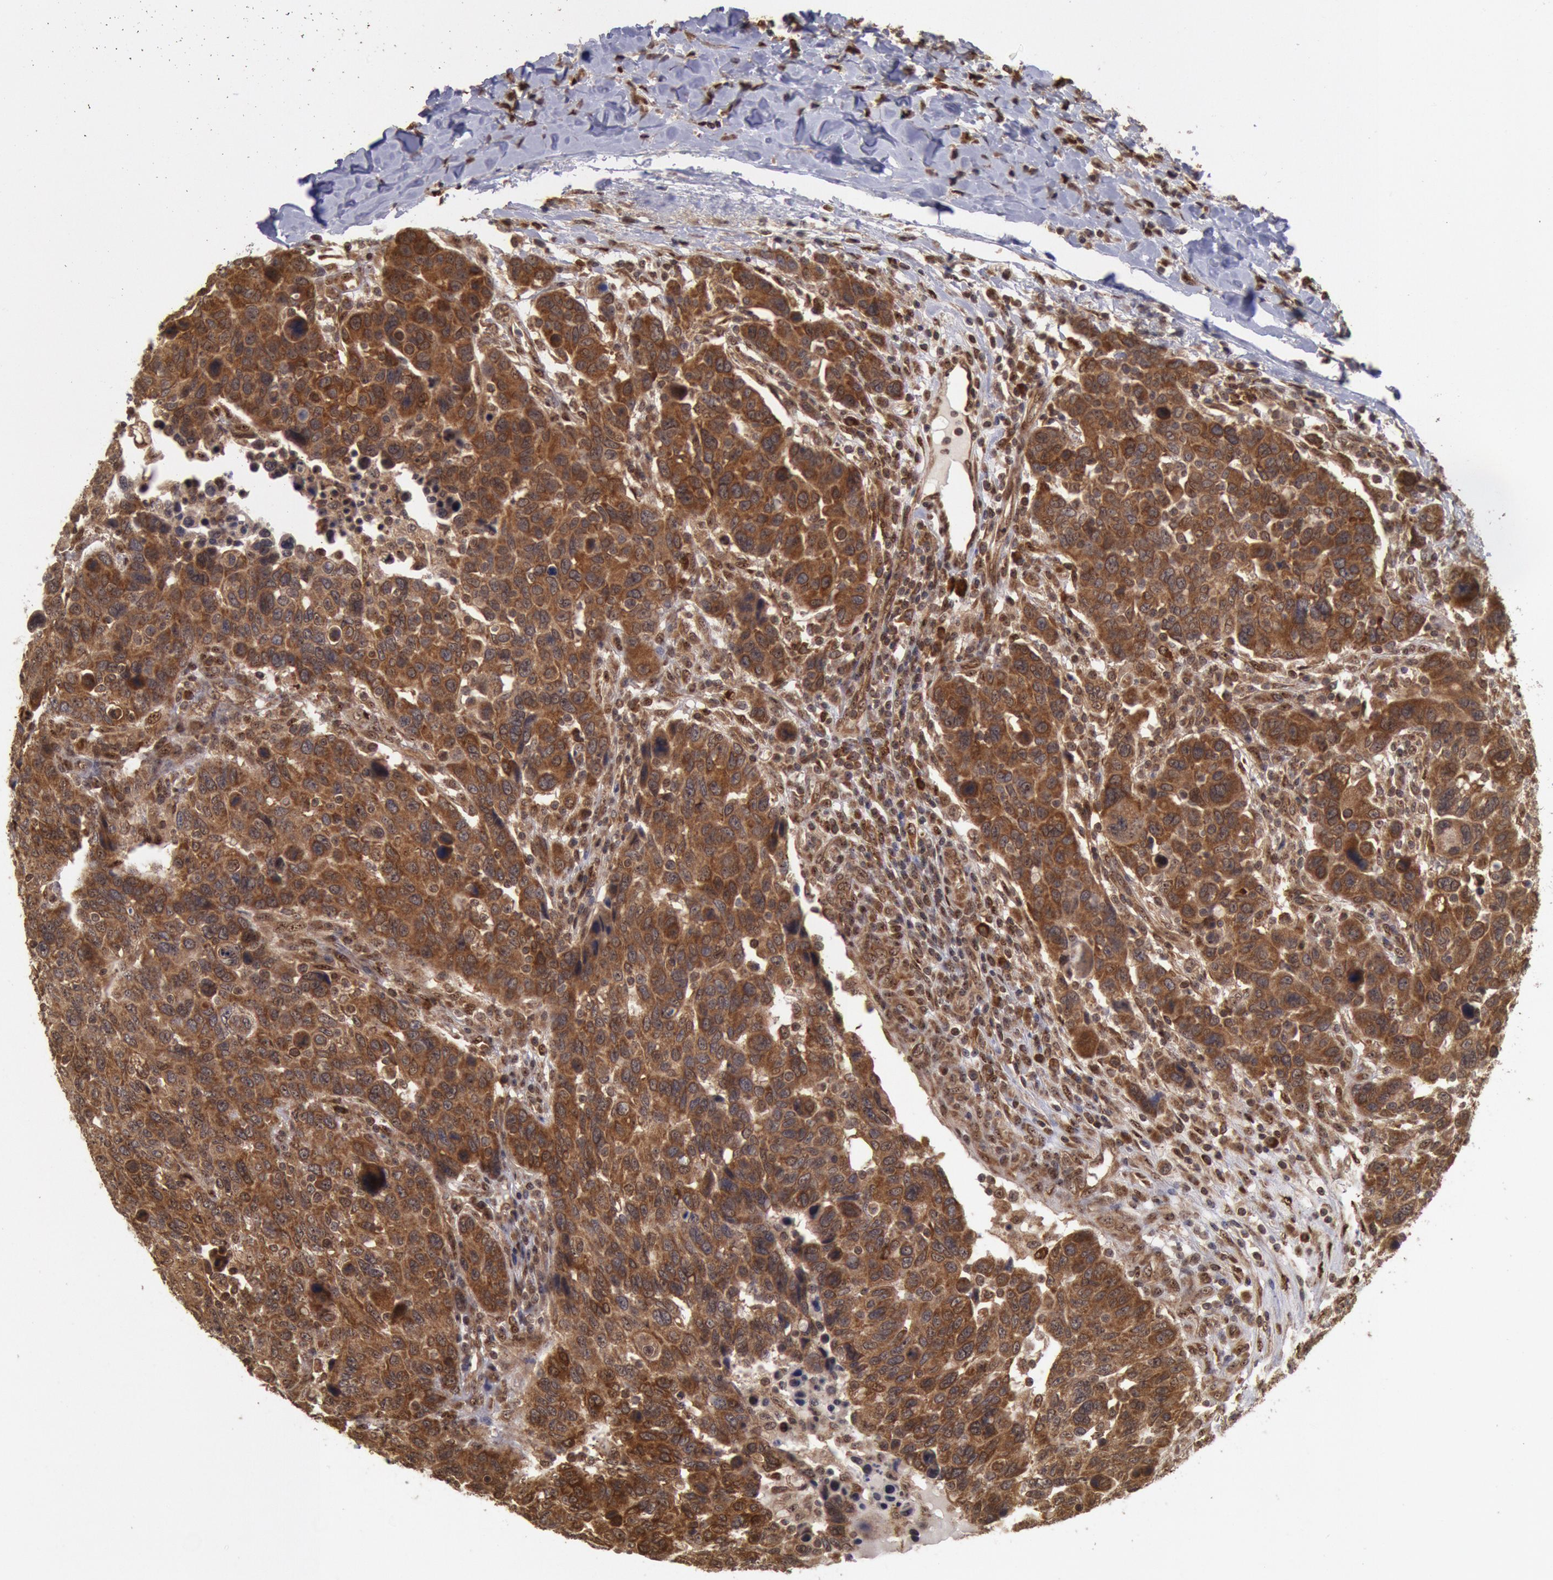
{"staining": {"intensity": "strong", "quantity": ">75%", "location": "cytoplasmic/membranous"}, "tissue": "breast cancer", "cell_type": "Tumor cells", "image_type": "cancer", "snomed": [{"axis": "morphology", "description": "Duct carcinoma"}, {"axis": "topography", "description": "Breast"}], "caption": "A high amount of strong cytoplasmic/membranous staining is seen in approximately >75% of tumor cells in breast cancer tissue.", "gene": "STX17", "patient": {"sex": "female", "age": 37}}